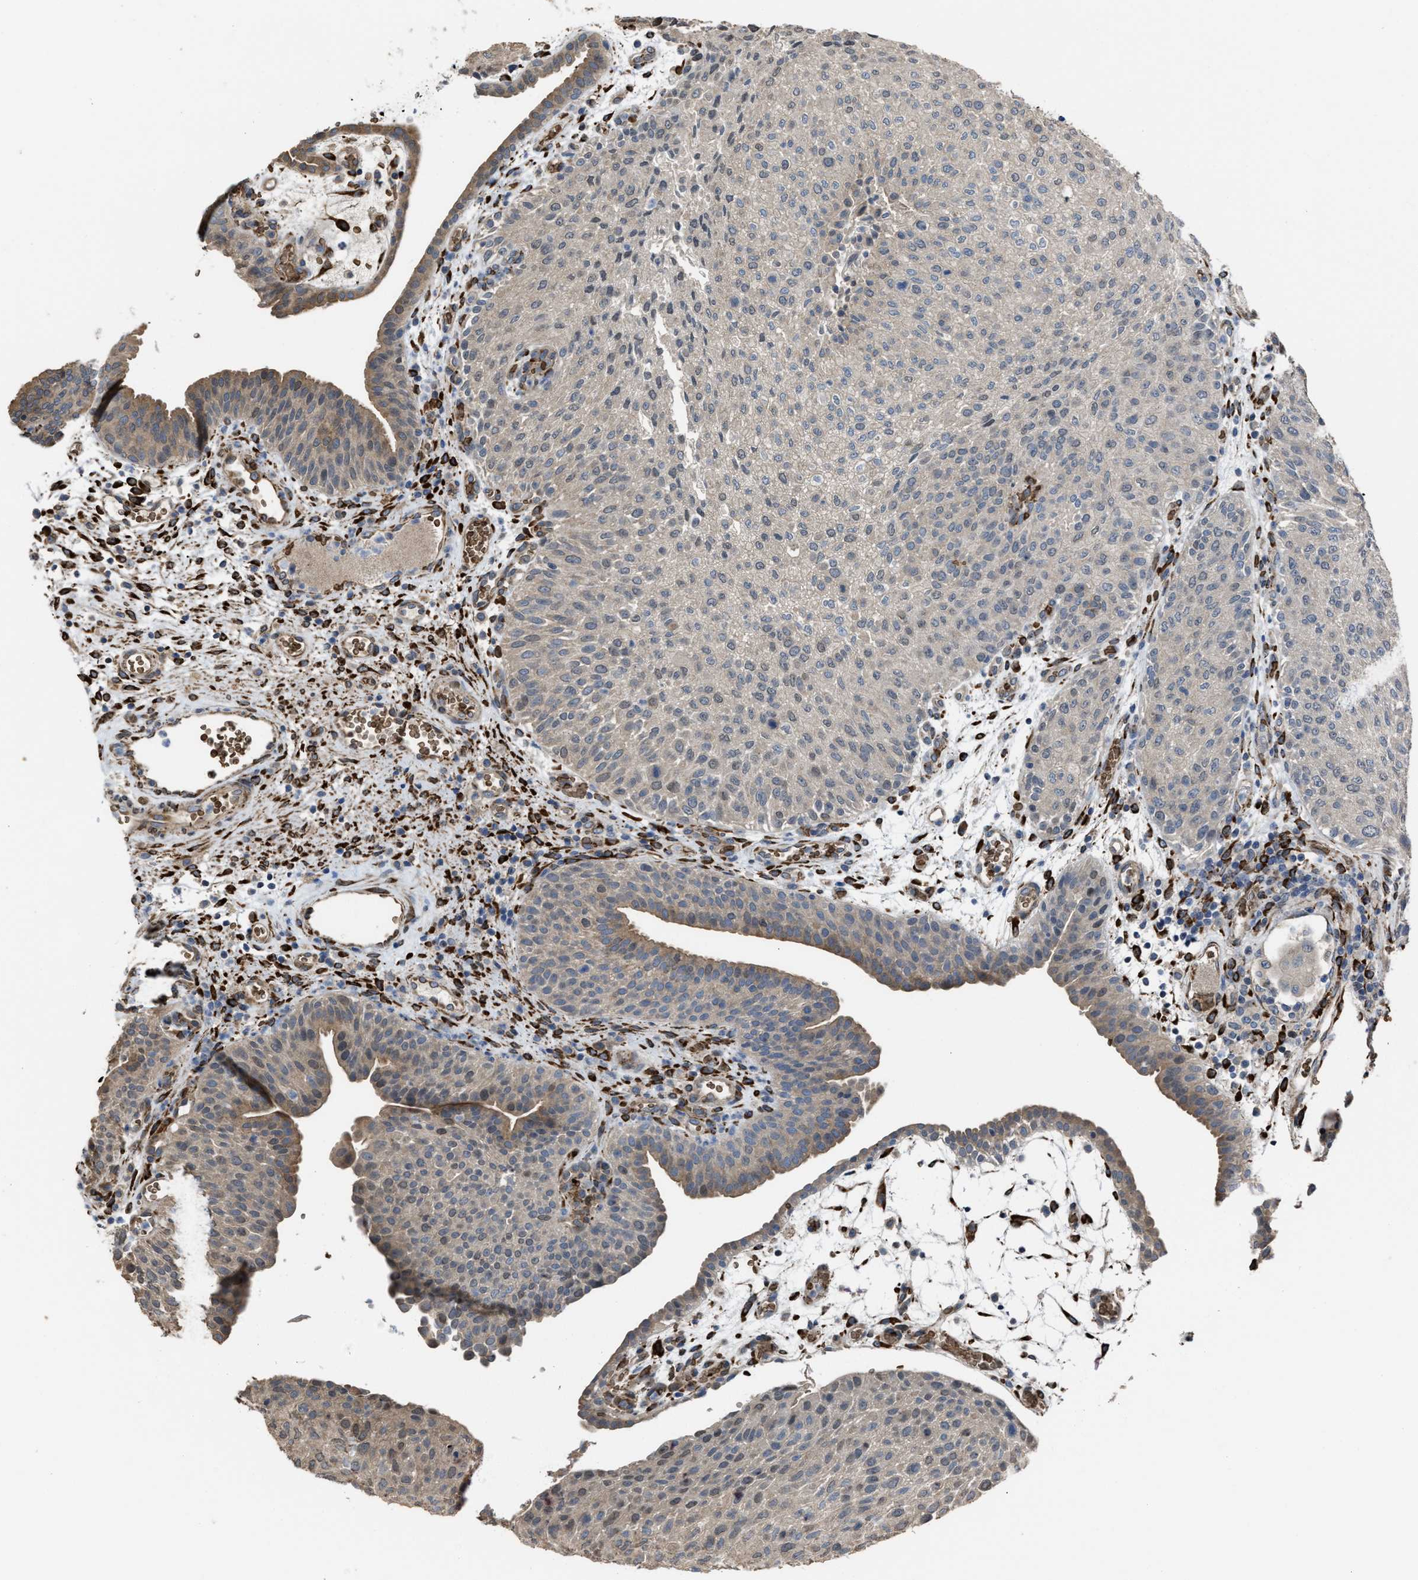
{"staining": {"intensity": "moderate", "quantity": "<25%", "location": "cytoplasmic/membranous"}, "tissue": "urothelial cancer", "cell_type": "Tumor cells", "image_type": "cancer", "snomed": [{"axis": "morphology", "description": "Urothelial carcinoma, Low grade"}, {"axis": "morphology", "description": "Urothelial carcinoma, High grade"}, {"axis": "topography", "description": "Urinary bladder"}], "caption": "IHC micrograph of human high-grade urothelial carcinoma stained for a protein (brown), which demonstrates low levels of moderate cytoplasmic/membranous staining in about <25% of tumor cells.", "gene": "SELENOM", "patient": {"sex": "male", "age": 35}}